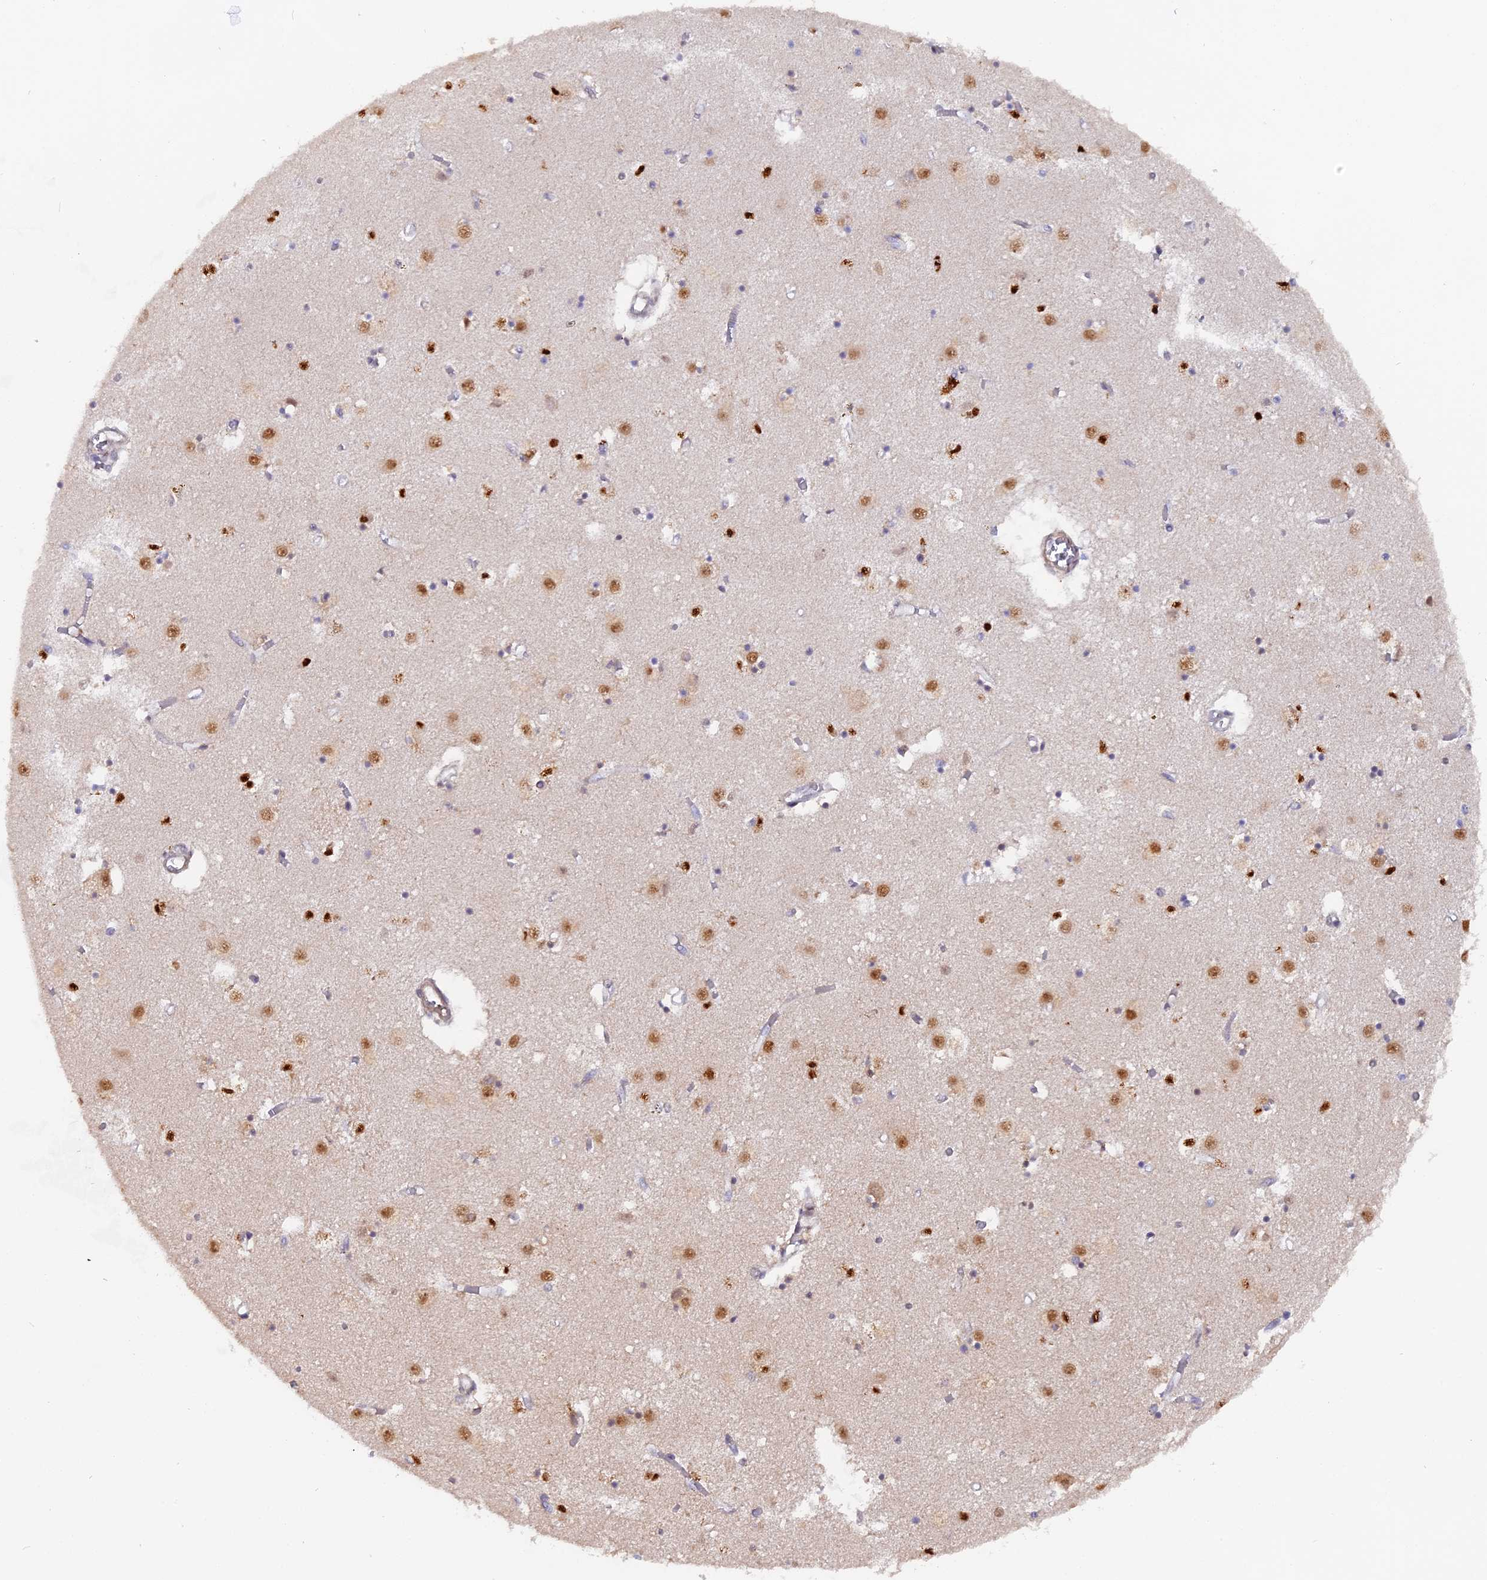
{"staining": {"intensity": "strong", "quantity": "<25%", "location": "nuclear"}, "tissue": "caudate", "cell_type": "Glial cells", "image_type": "normal", "snomed": [{"axis": "morphology", "description": "Normal tissue, NOS"}, {"axis": "topography", "description": "Lateral ventricle wall"}], "caption": "Immunohistochemical staining of normal caudate displays <25% levels of strong nuclear protein staining in approximately <25% of glial cells. (DAB = brown stain, brightfield microscopy at high magnification).", "gene": "FAM118B", "patient": {"sex": "male", "age": 70}}